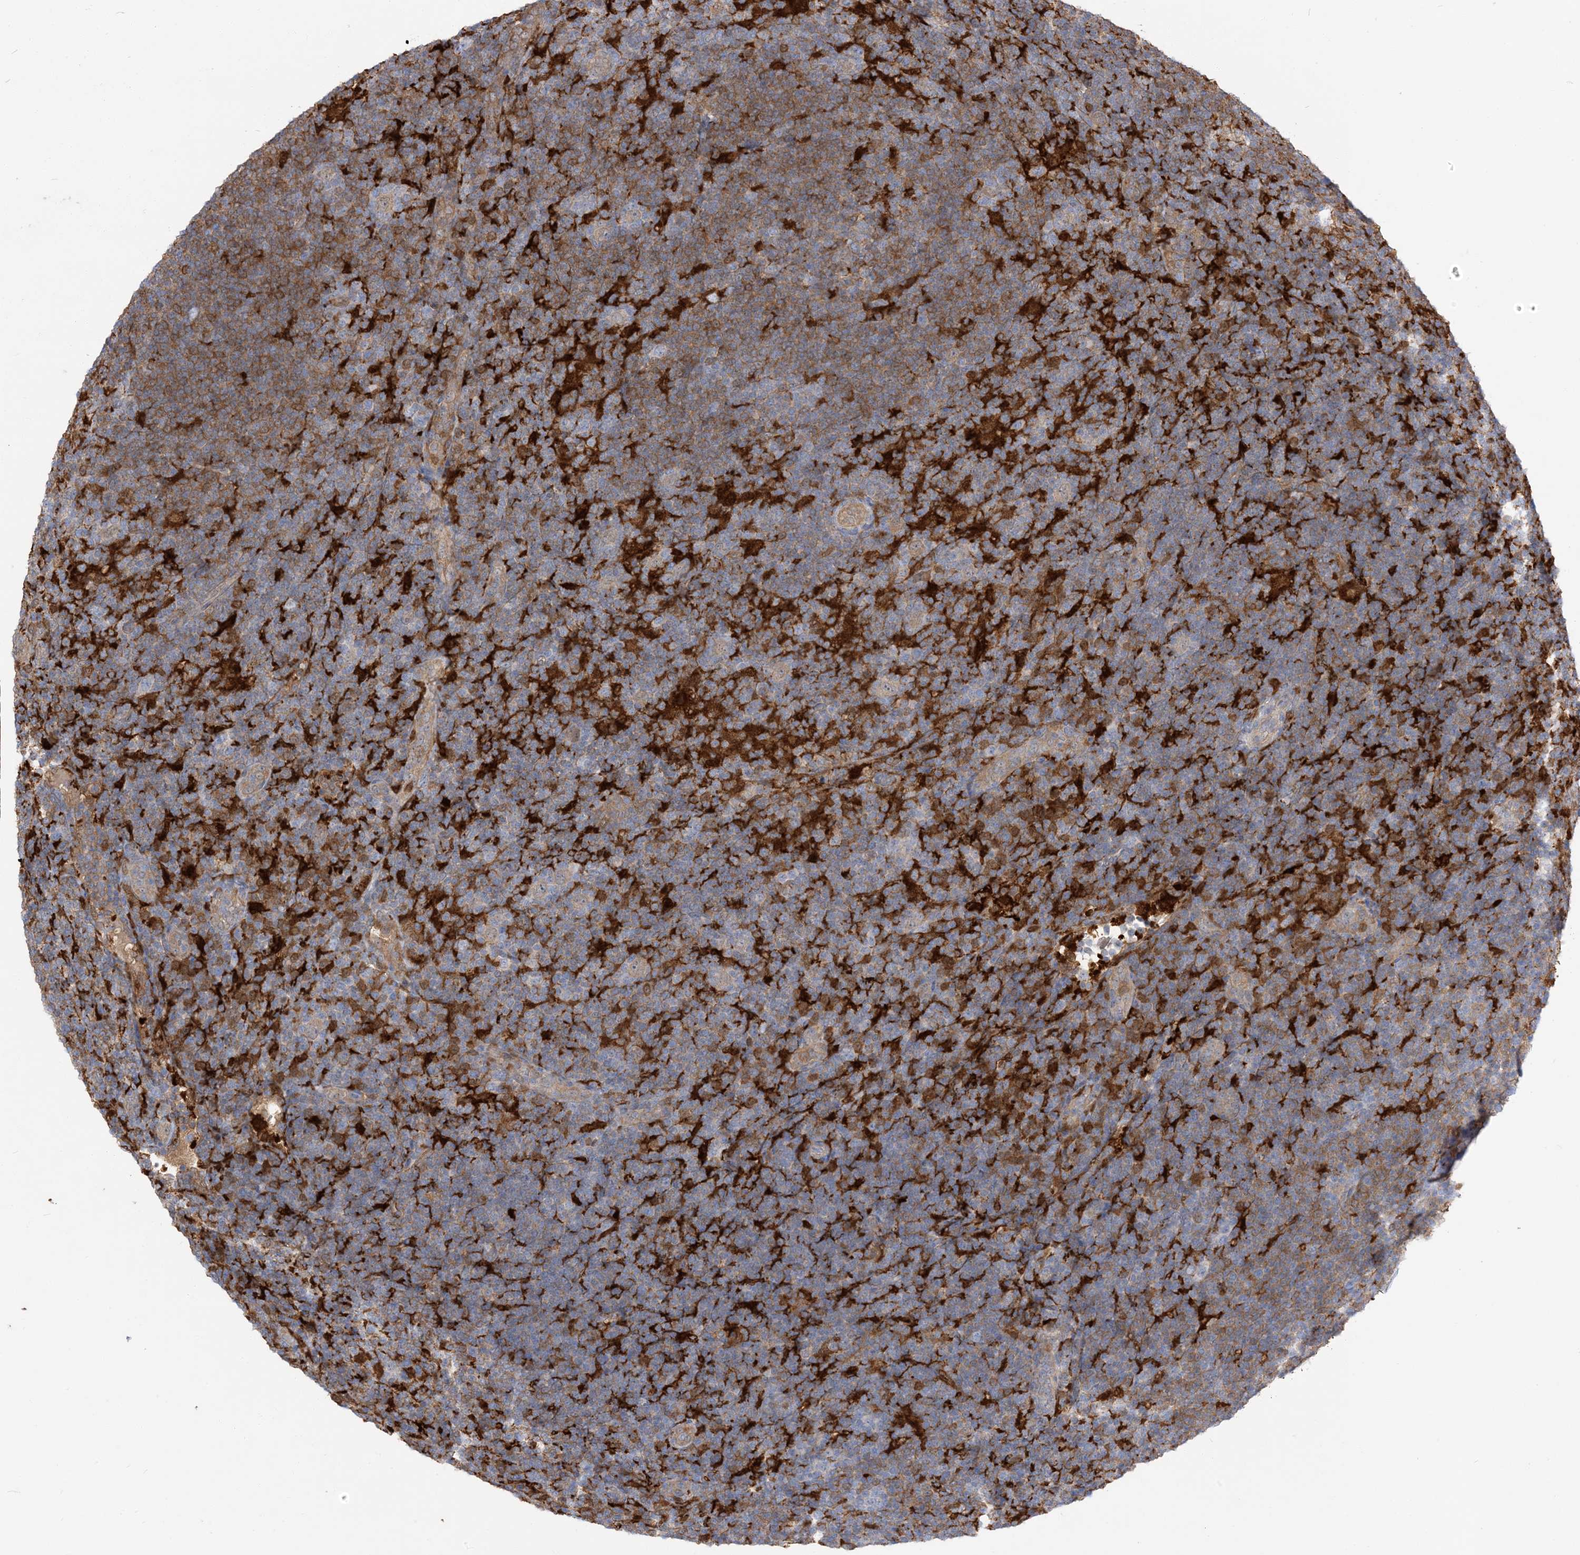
{"staining": {"intensity": "negative", "quantity": "none", "location": "none"}, "tissue": "lymphoma", "cell_type": "Tumor cells", "image_type": "cancer", "snomed": [{"axis": "morphology", "description": "Hodgkin's disease, NOS"}, {"axis": "topography", "description": "Lymph node"}], "caption": "Immunohistochemistry (IHC) photomicrograph of neoplastic tissue: lymphoma stained with DAB reveals no significant protein expression in tumor cells.", "gene": "NAGK", "patient": {"sex": "female", "age": 57}}